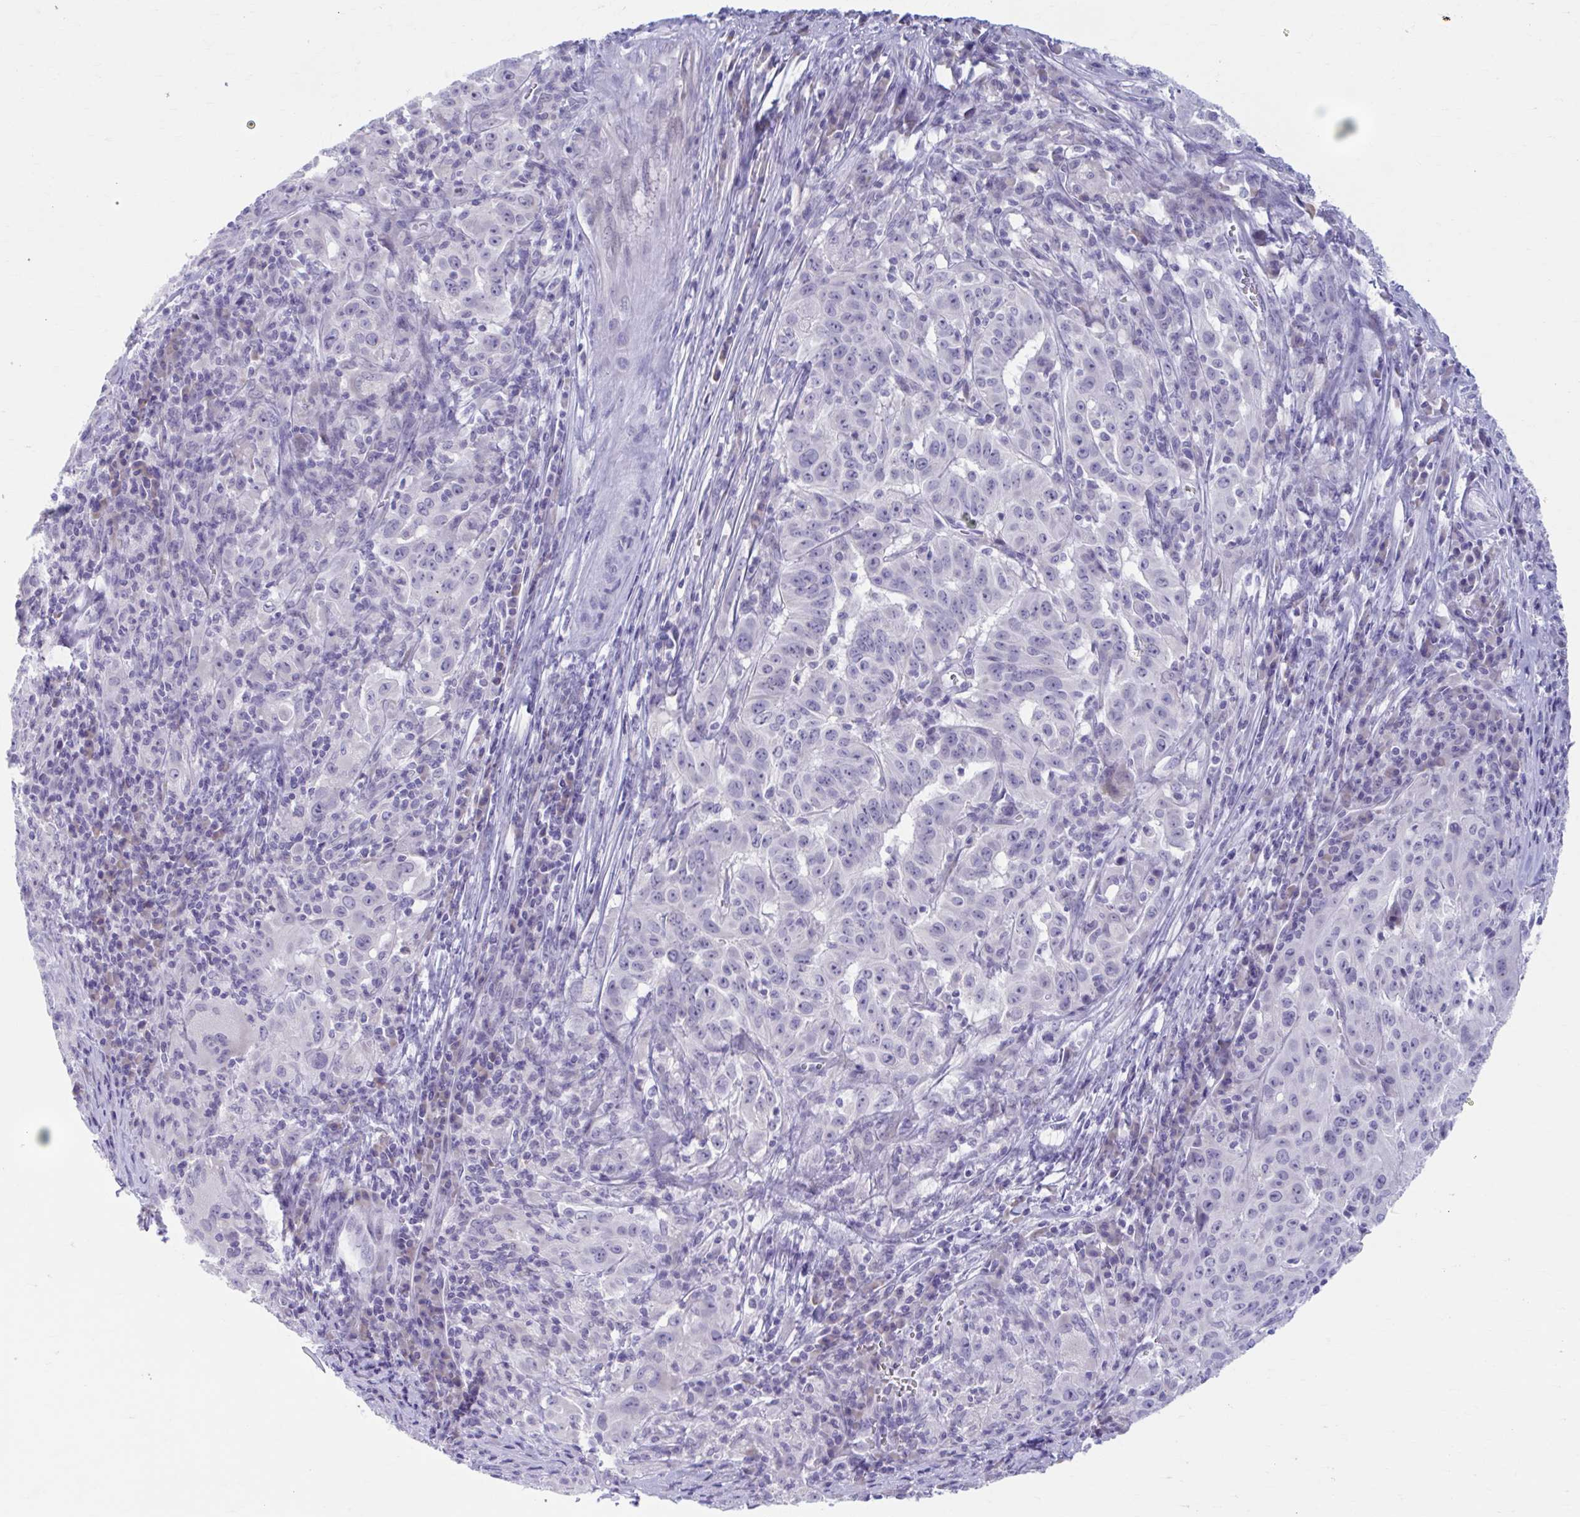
{"staining": {"intensity": "negative", "quantity": "none", "location": "none"}, "tissue": "pancreatic cancer", "cell_type": "Tumor cells", "image_type": "cancer", "snomed": [{"axis": "morphology", "description": "Adenocarcinoma, NOS"}, {"axis": "topography", "description": "Pancreas"}], "caption": "The IHC micrograph has no significant expression in tumor cells of pancreatic cancer tissue.", "gene": "CCDC105", "patient": {"sex": "male", "age": 63}}